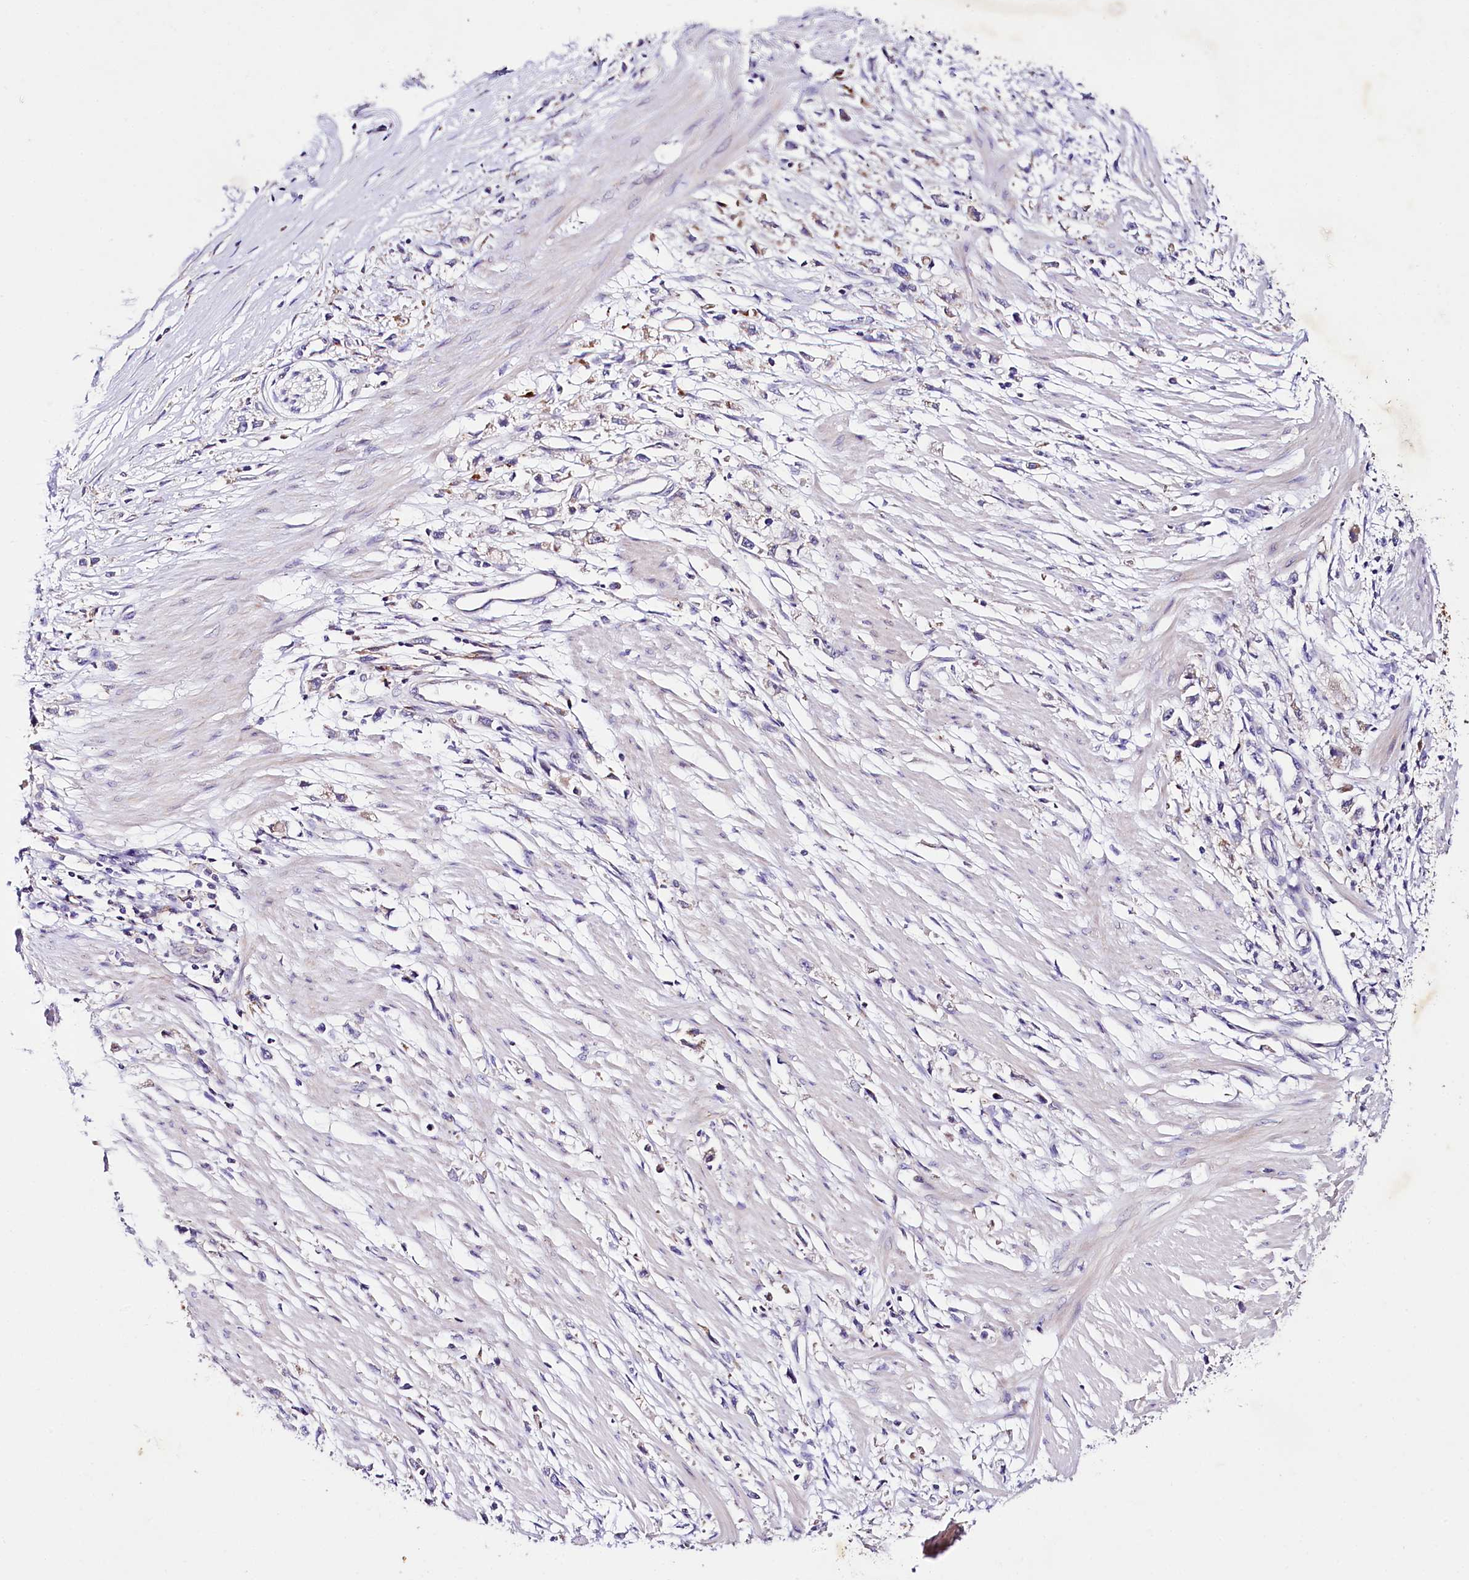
{"staining": {"intensity": "negative", "quantity": "none", "location": "none"}, "tissue": "stomach cancer", "cell_type": "Tumor cells", "image_type": "cancer", "snomed": [{"axis": "morphology", "description": "Adenocarcinoma, NOS"}, {"axis": "topography", "description": "Stomach"}], "caption": "IHC micrograph of neoplastic tissue: adenocarcinoma (stomach) stained with DAB displays no significant protein staining in tumor cells.", "gene": "SACM1L", "patient": {"sex": "female", "age": 59}}